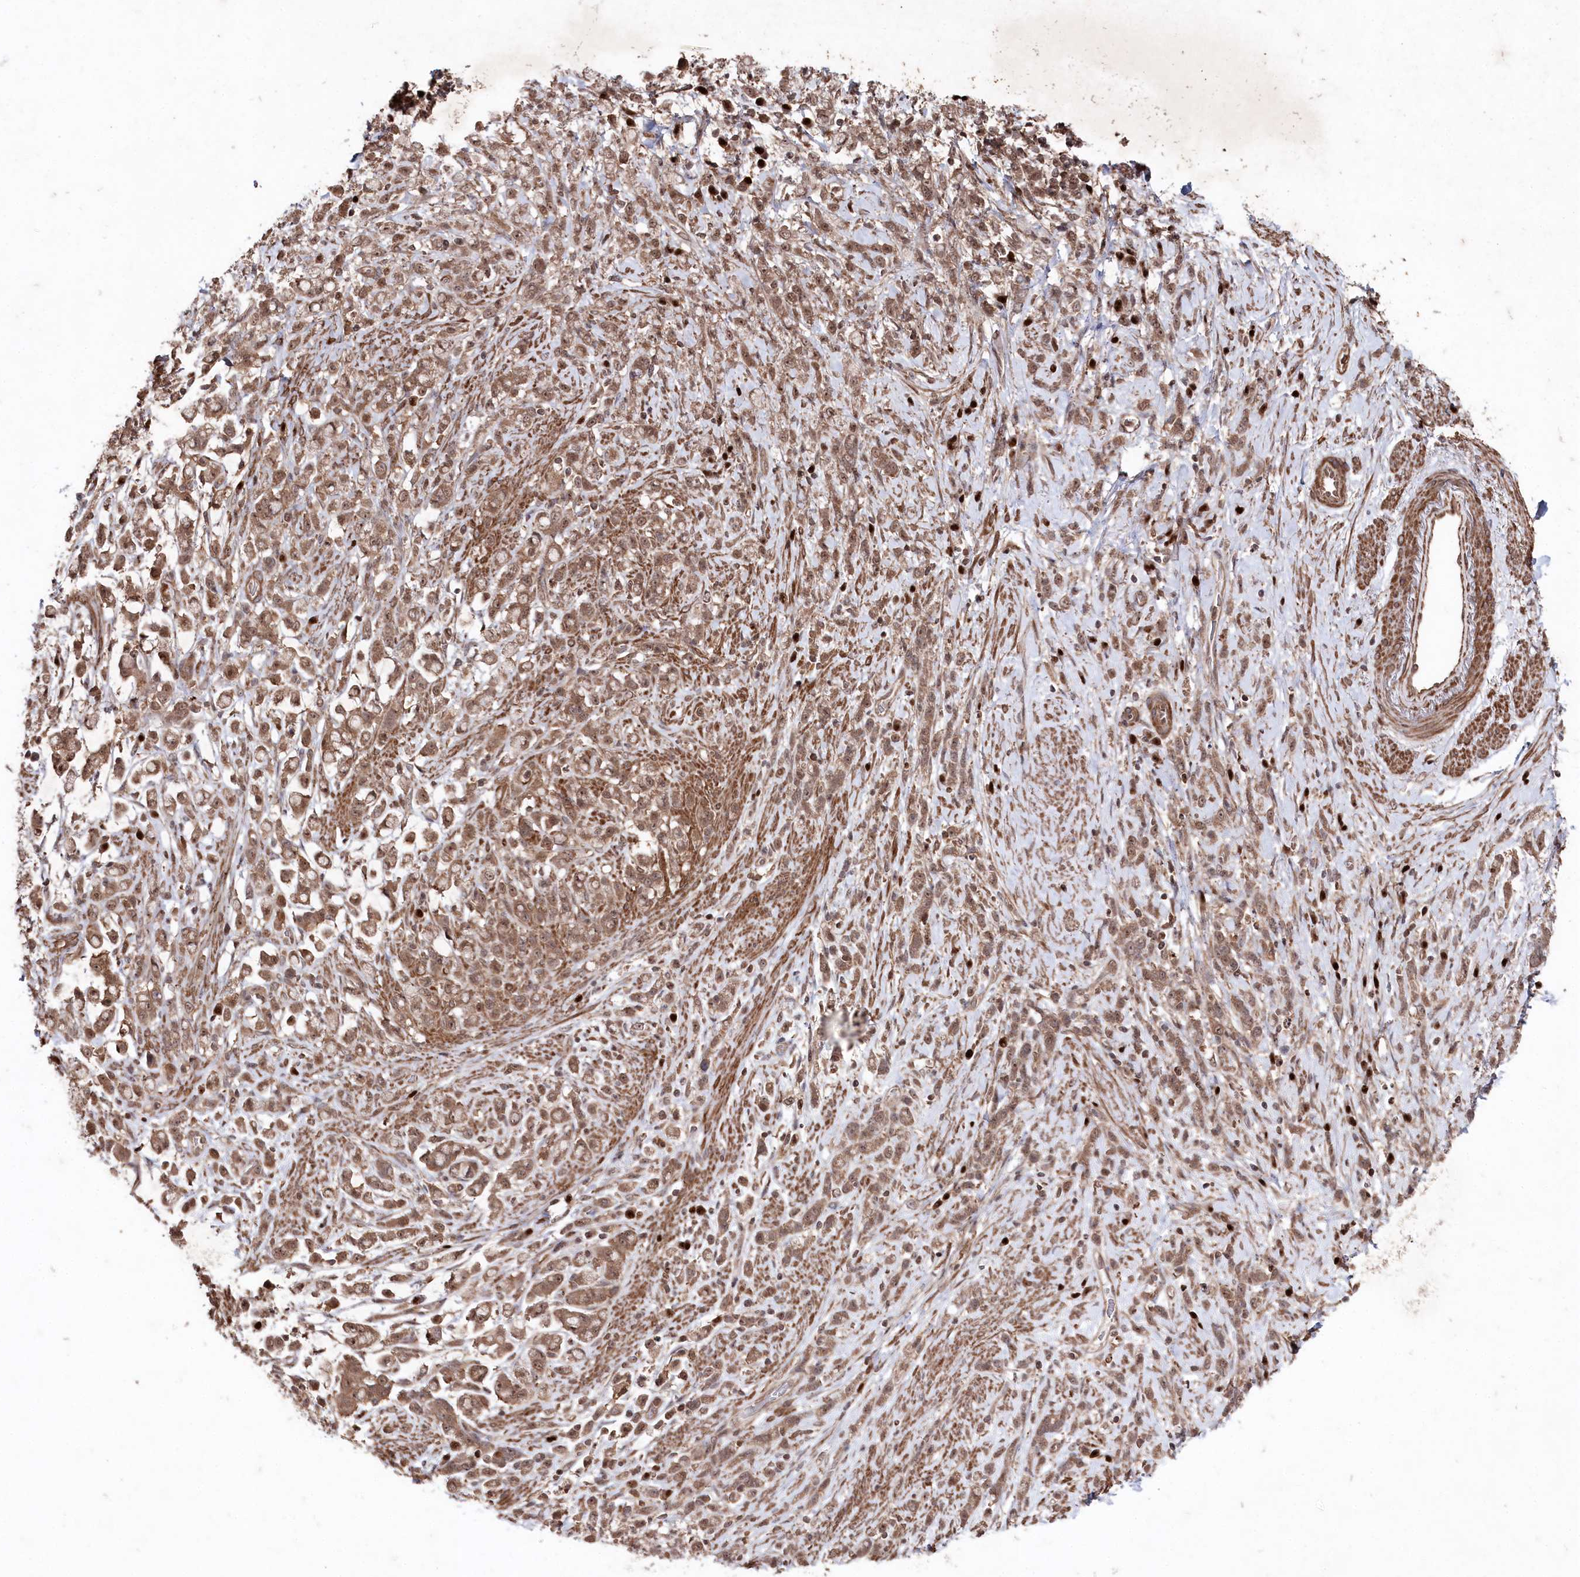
{"staining": {"intensity": "moderate", "quantity": ">75%", "location": "cytoplasmic/membranous,nuclear"}, "tissue": "stomach cancer", "cell_type": "Tumor cells", "image_type": "cancer", "snomed": [{"axis": "morphology", "description": "Adenocarcinoma, NOS"}, {"axis": "topography", "description": "Stomach"}], "caption": "Stomach cancer tissue reveals moderate cytoplasmic/membranous and nuclear staining in about >75% of tumor cells, visualized by immunohistochemistry.", "gene": "BORCS7", "patient": {"sex": "female", "age": 60}}